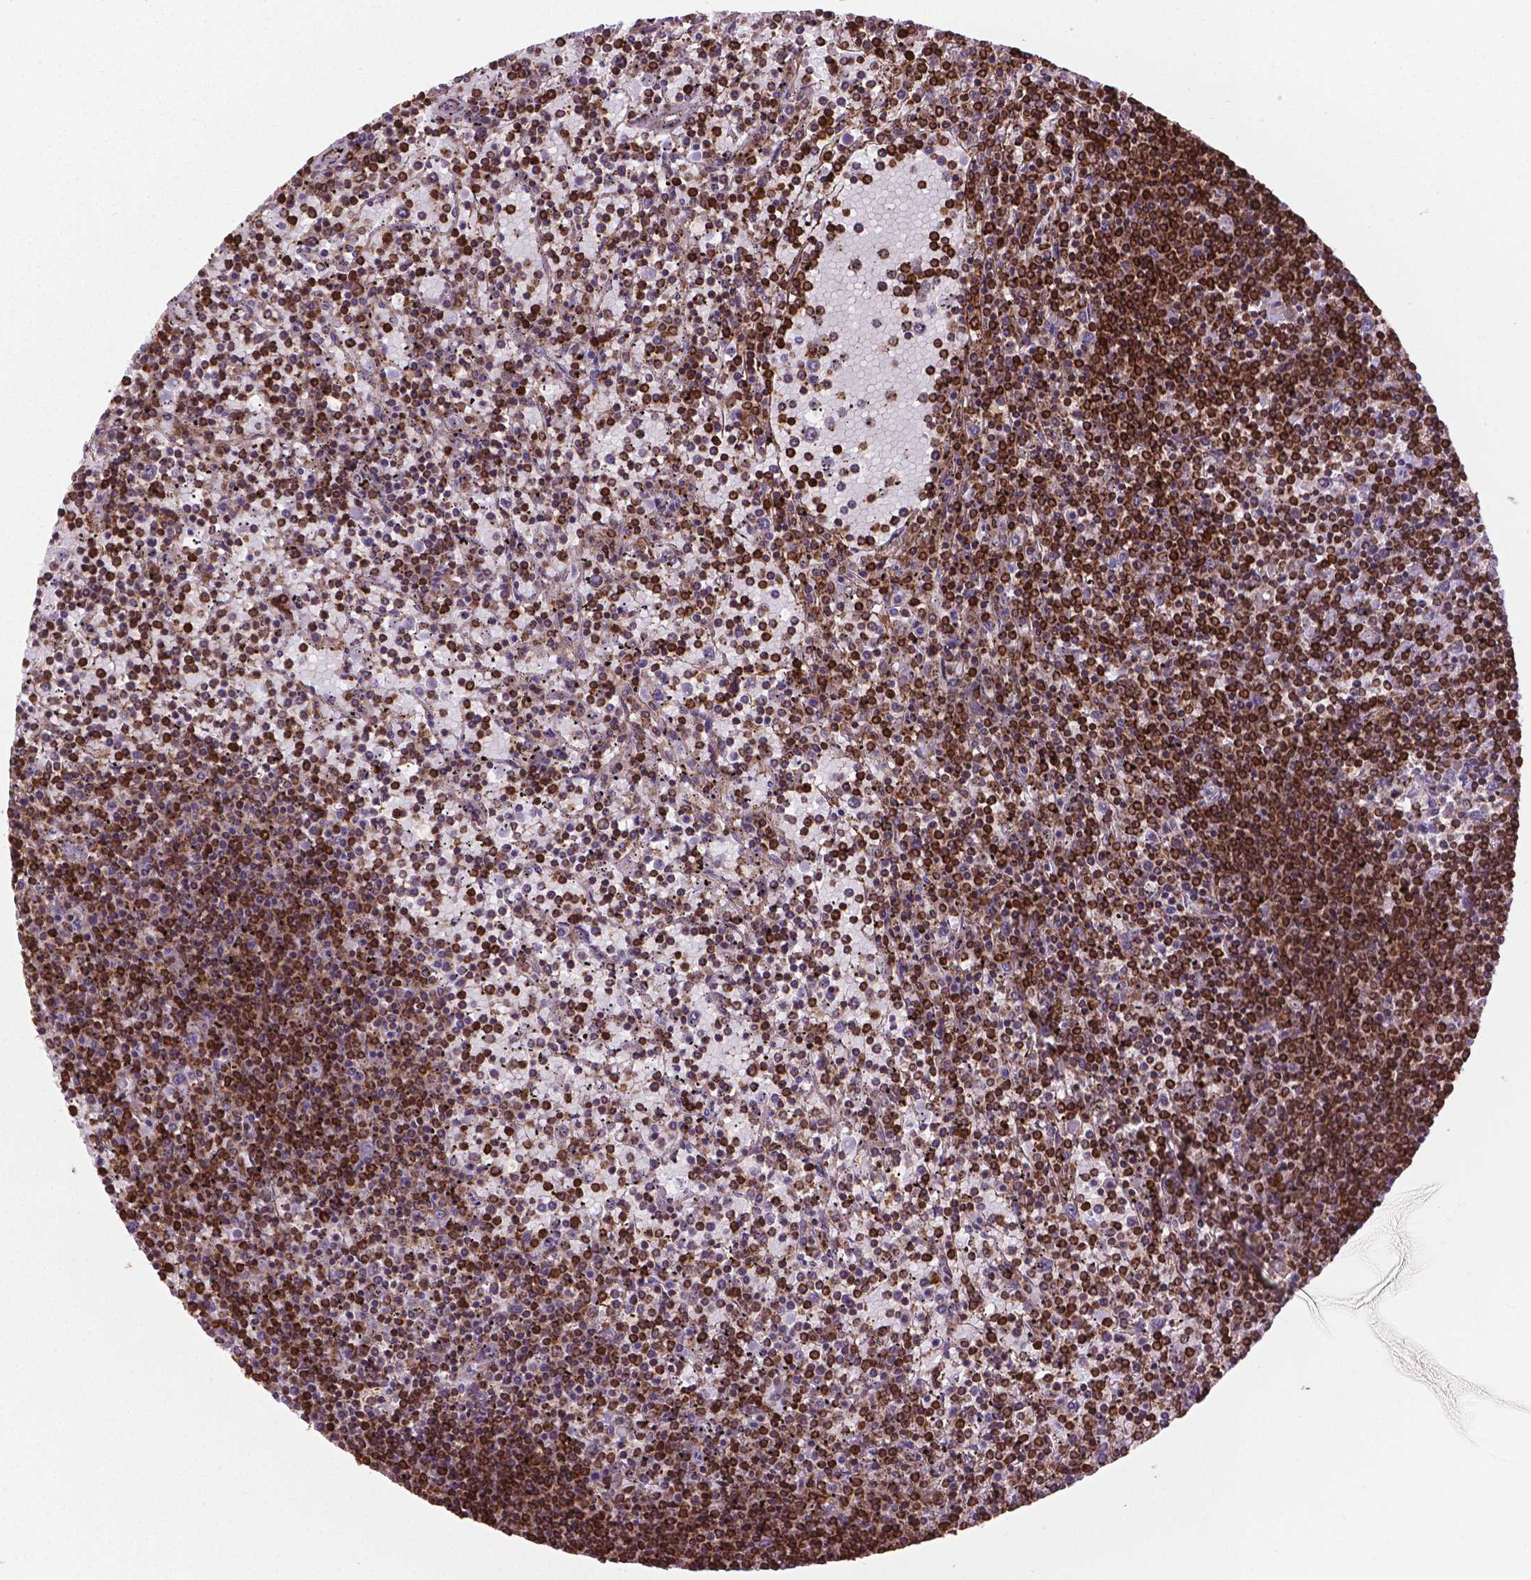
{"staining": {"intensity": "moderate", "quantity": ">75%", "location": "cytoplasmic/membranous"}, "tissue": "lymphoma", "cell_type": "Tumor cells", "image_type": "cancer", "snomed": [{"axis": "morphology", "description": "Malignant lymphoma, non-Hodgkin's type, Low grade"}, {"axis": "topography", "description": "Spleen"}], "caption": "This is a histology image of immunohistochemistry (IHC) staining of lymphoma, which shows moderate staining in the cytoplasmic/membranous of tumor cells.", "gene": "ACAD10", "patient": {"sex": "female", "age": 77}}